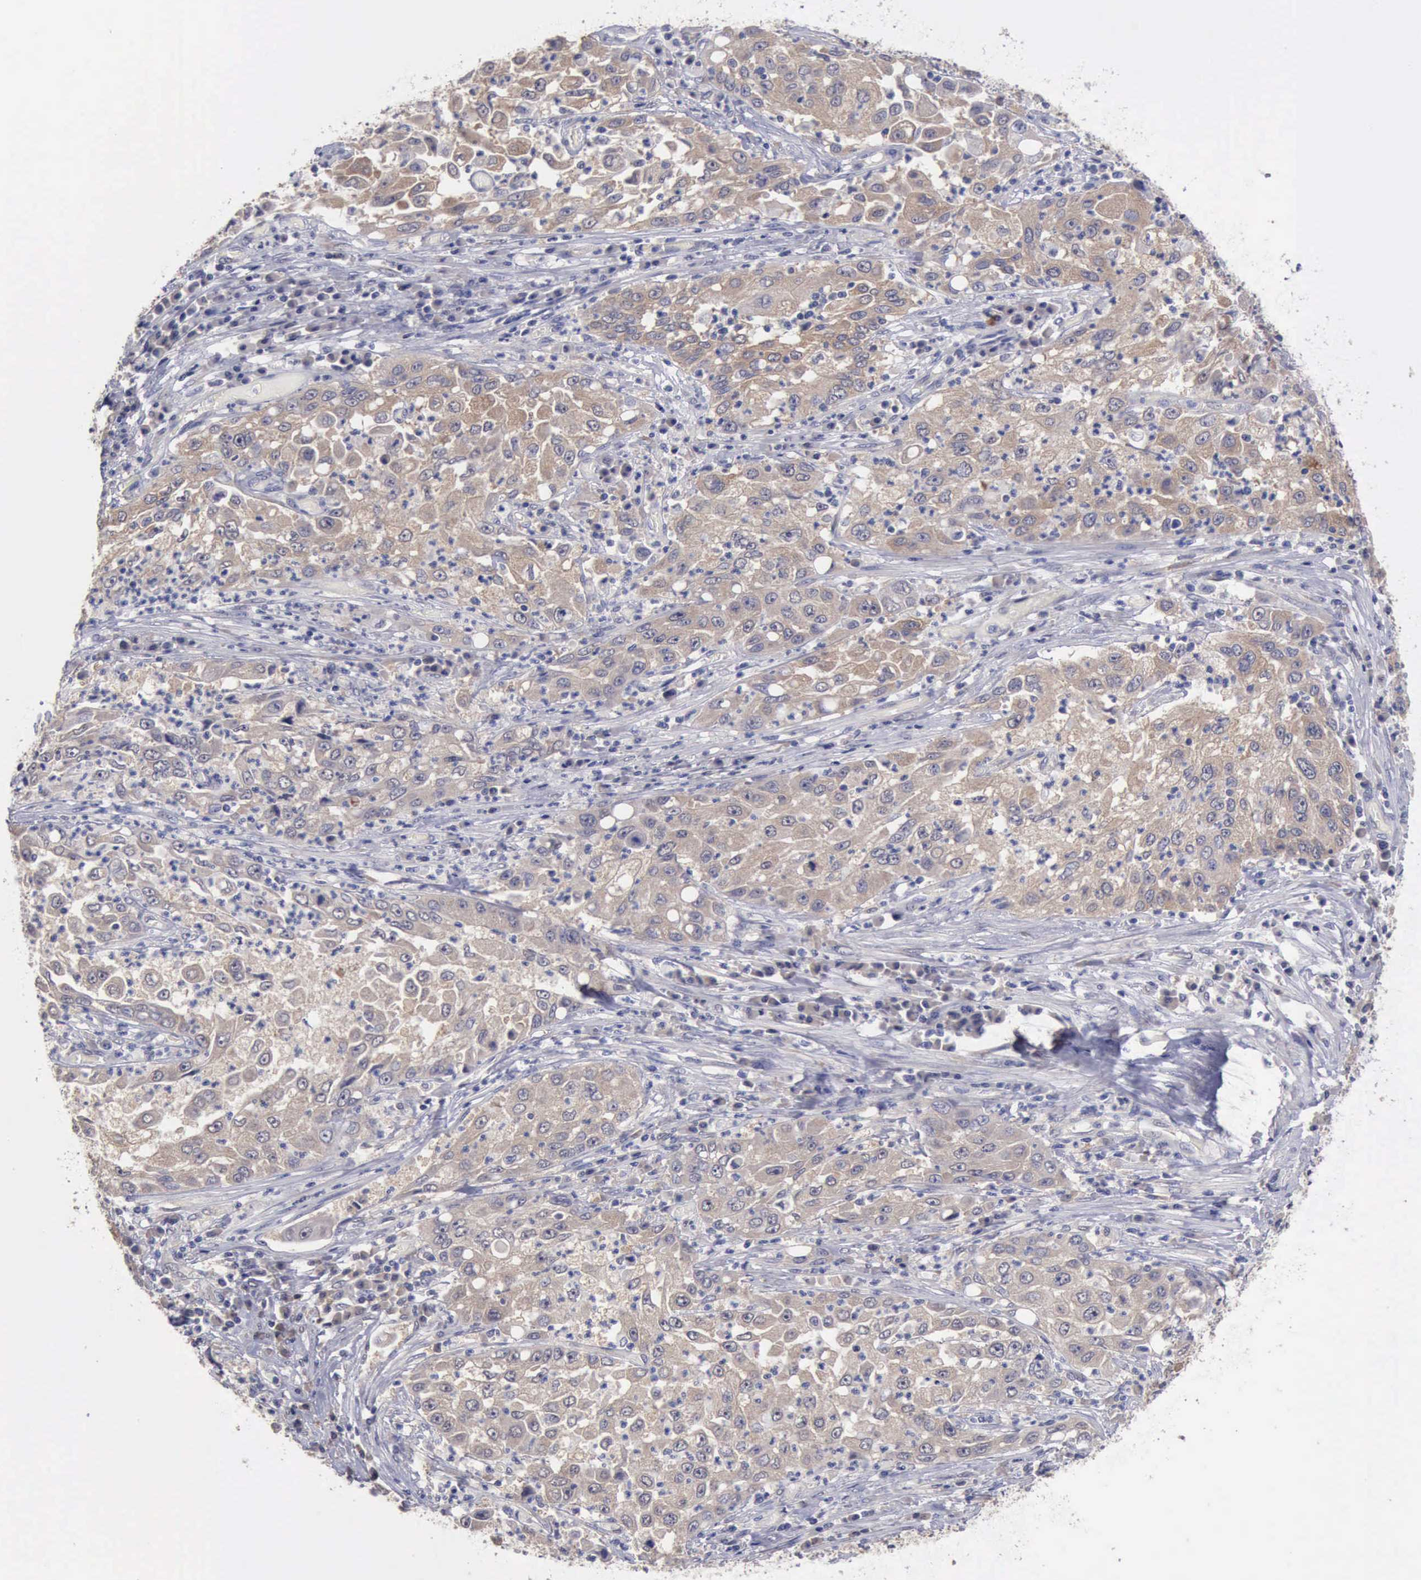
{"staining": {"intensity": "weak", "quantity": "25%-75%", "location": "cytoplasmic/membranous"}, "tissue": "cervical cancer", "cell_type": "Tumor cells", "image_type": "cancer", "snomed": [{"axis": "morphology", "description": "Squamous cell carcinoma, NOS"}, {"axis": "topography", "description": "Cervix"}], "caption": "This image demonstrates immunohistochemistry (IHC) staining of human squamous cell carcinoma (cervical), with low weak cytoplasmic/membranous expression in about 25%-75% of tumor cells.", "gene": "PHKA1", "patient": {"sex": "female", "age": 36}}